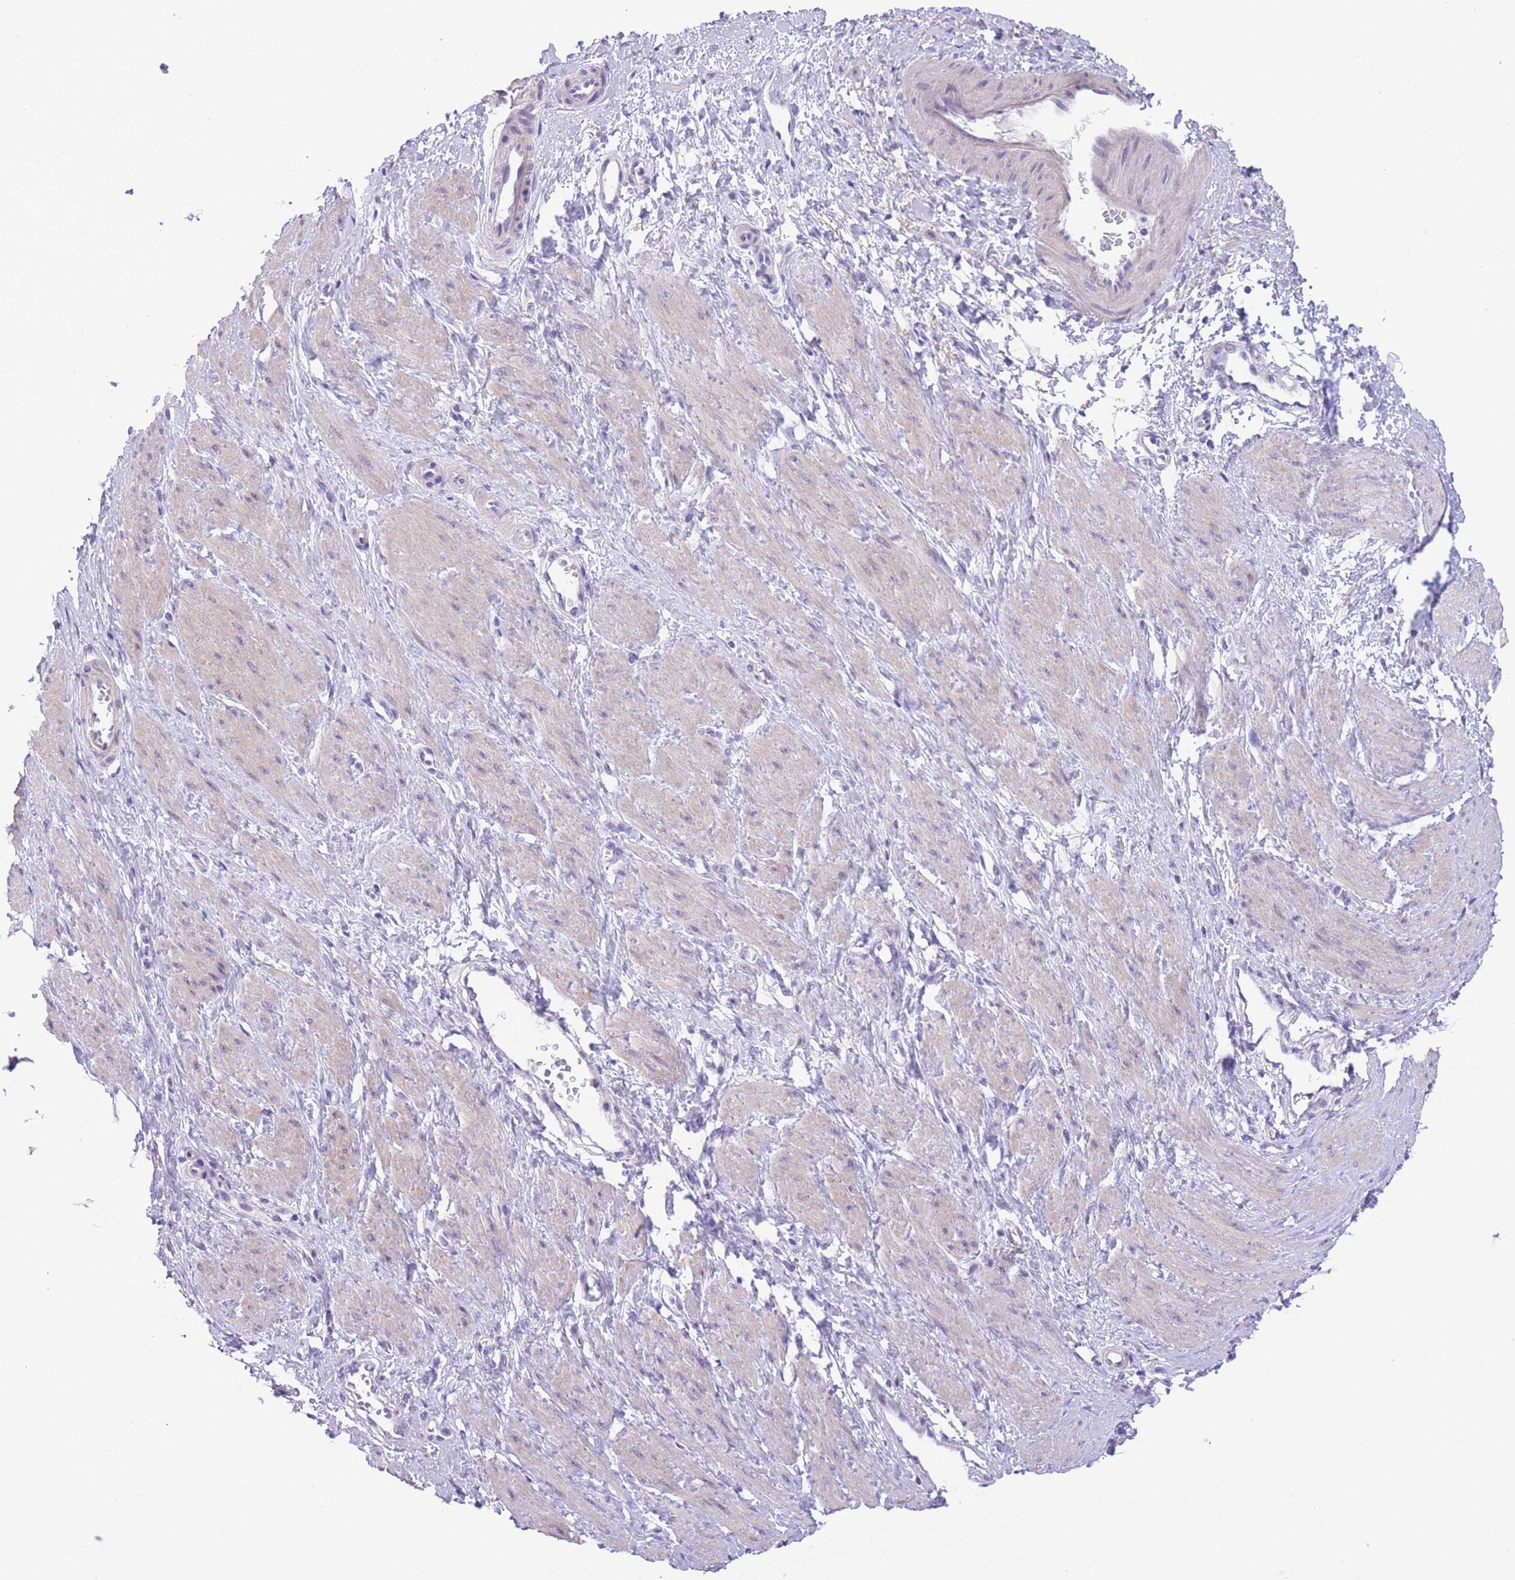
{"staining": {"intensity": "negative", "quantity": "none", "location": "none"}, "tissue": "smooth muscle", "cell_type": "Smooth muscle cells", "image_type": "normal", "snomed": [{"axis": "morphology", "description": "Normal tissue, NOS"}, {"axis": "topography", "description": "Smooth muscle"}, {"axis": "topography", "description": "Uterus"}], "caption": "Immunohistochemical staining of normal smooth muscle displays no significant positivity in smooth muscle cells.", "gene": "RAI2", "patient": {"sex": "female", "age": 39}}